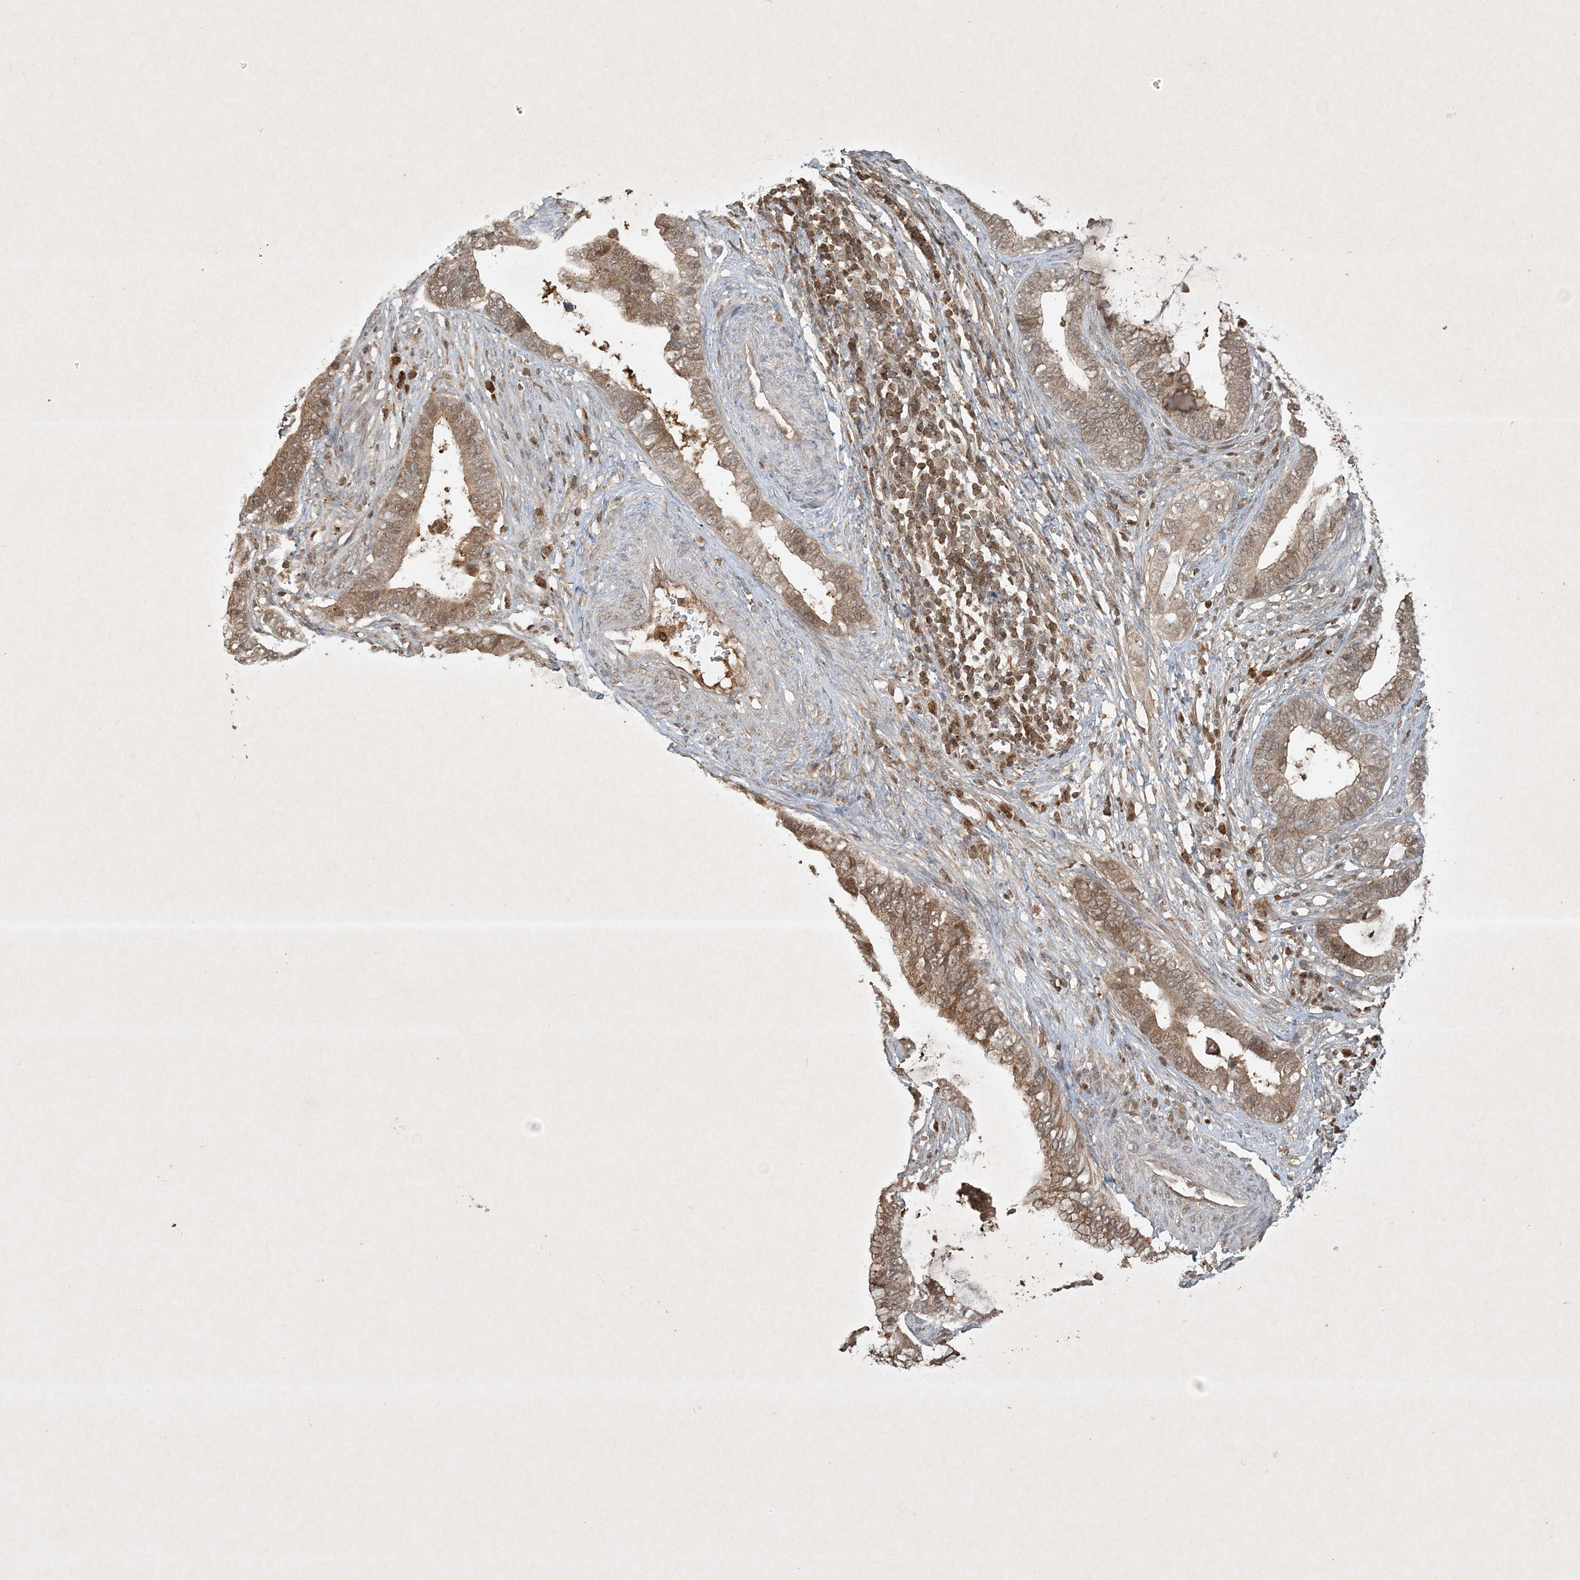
{"staining": {"intensity": "moderate", "quantity": ">75%", "location": "cytoplasmic/membranous"}, "tissue": "cervical cancer", "cell_type": "Tumor cells", "image_type": "cancer", "snomed": [{"axis": "morphology", "description": "Adenocarcinoma, NOS"}, {"axis": "topography", "description": "Cervix"}], "caption": "Human adenocarcinoma (cervical) stained with a brown dye shows moderate cytoplasmic/membranous positive staining in about >75% of tumor cells.", "gene": "PLTP", "patient": {"sex": "female", "age": 44}}